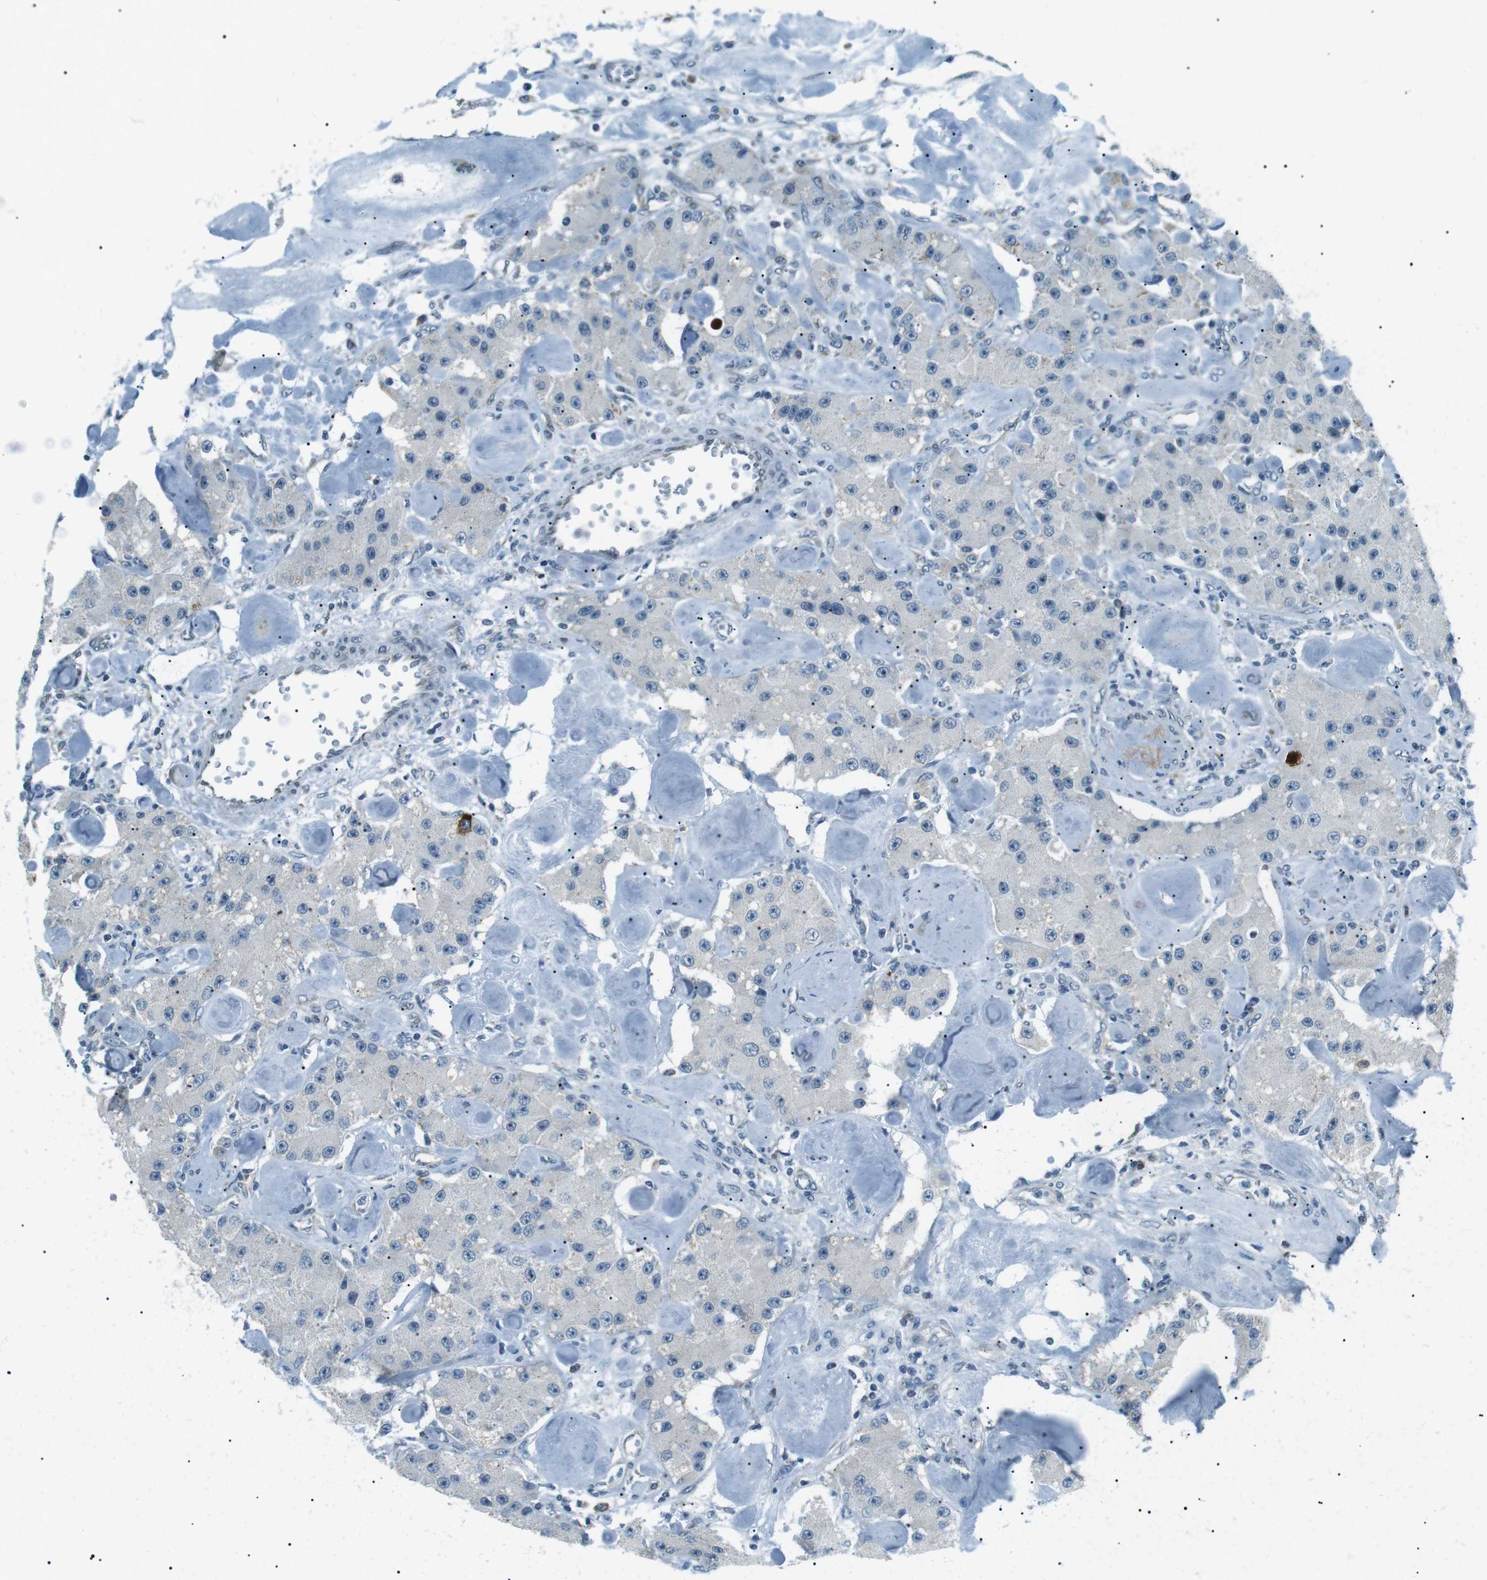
{"staining": {"intensity": "negative", "quantity": "none", "location": "none"}, "tissue": "carcinoid", "cell_type": "Tumor cells", "image_type": "cancer", "snomed": [{"axis": "morphology", "description": "Carcinoid, malignant, NOS"}, {"axis": "topography", "description": "Pancreas"}], "caption": "This is an immunohistochemistry (IHC) photomicrograph of human carcinoid. There is no positivity in tumor cells.", "gene": "SERPINB2", "patient": {"sex": "male", "age": 41}}